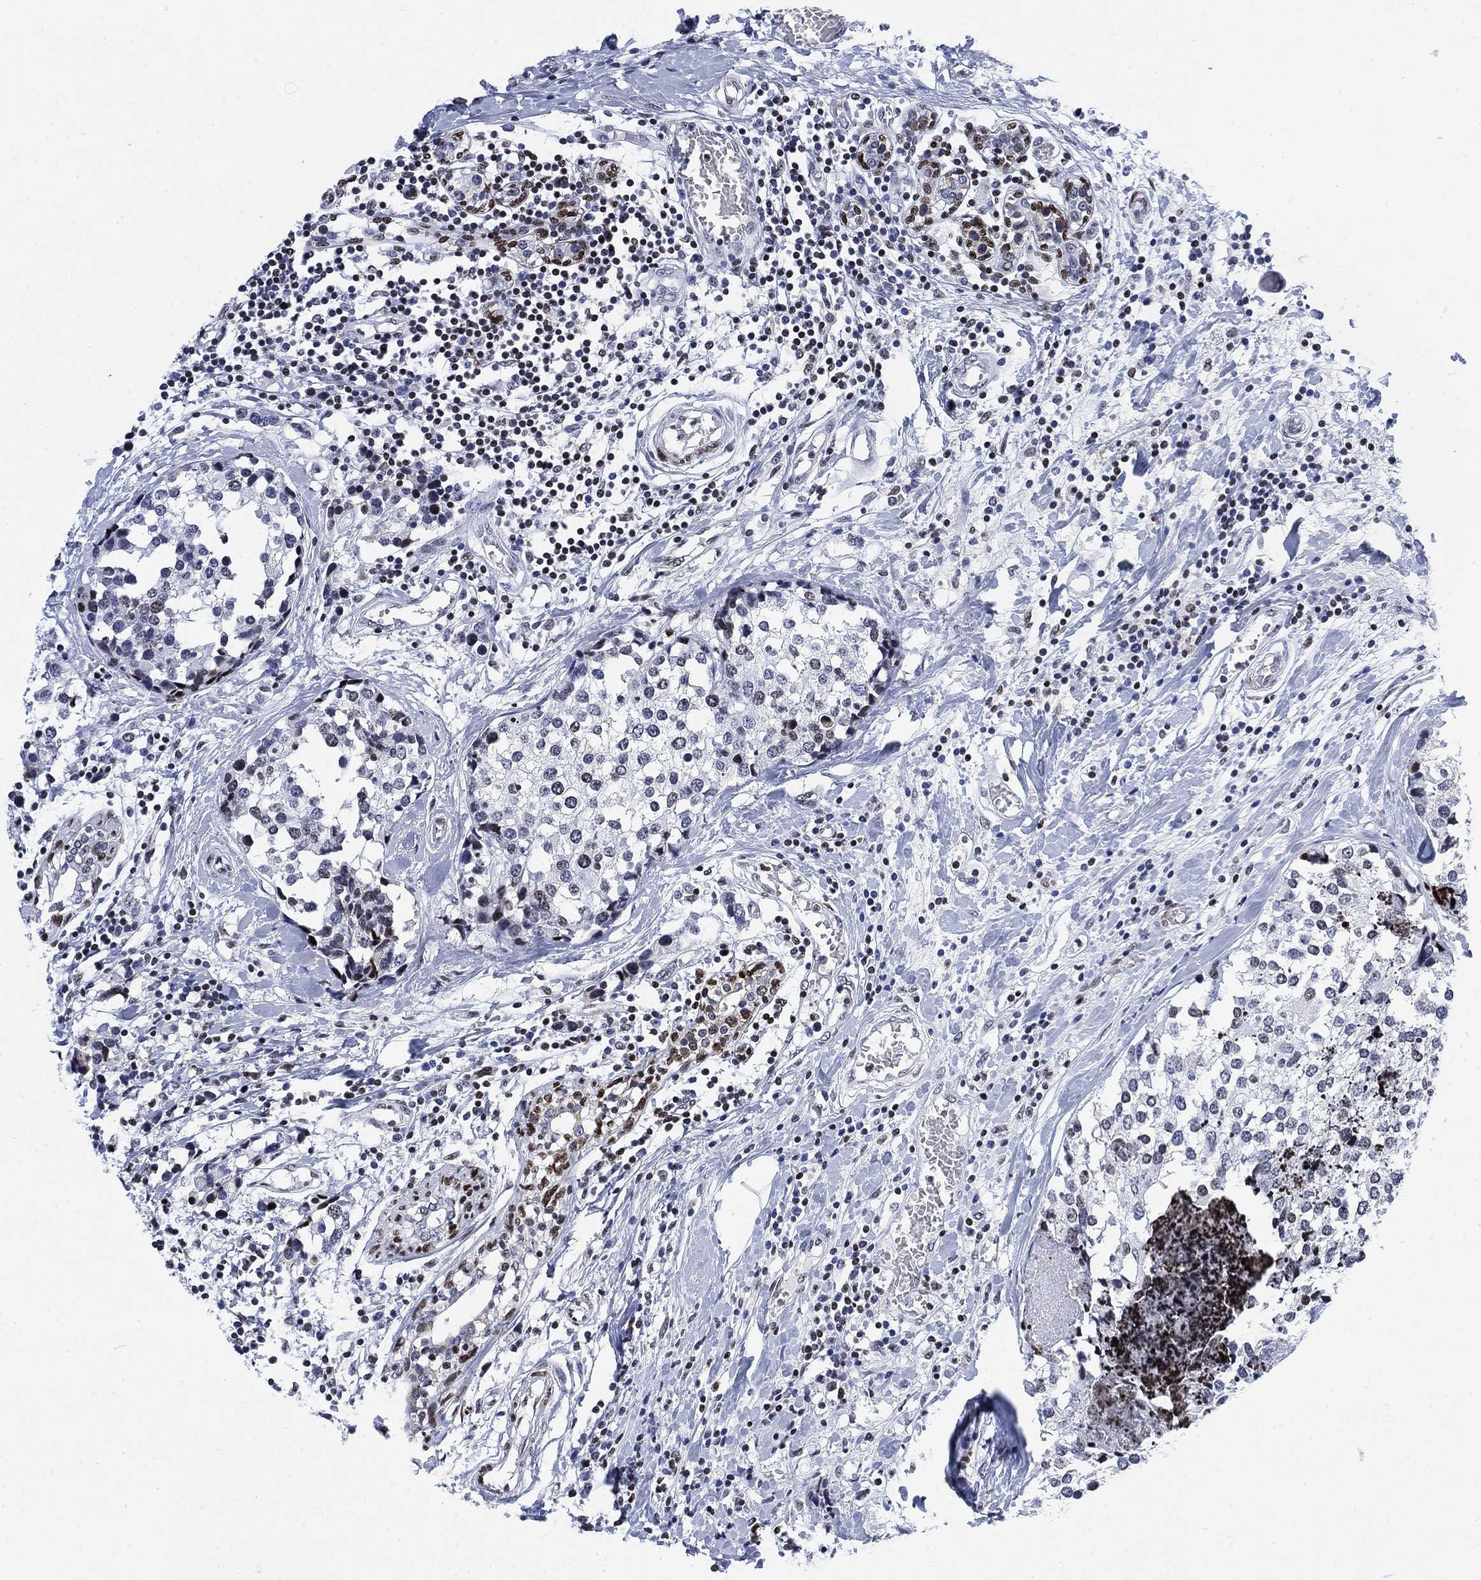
{"staining": {"intensity": "negative", "quantity": "none", "location": "none"}, "tissue": "breast cancer", "cell_type": "Tumor cells", "image_type": "cancer", "snomed": [{"axis": "morphology", "description": "Lobular carcinoma"}, {"axis": "topography", "description": "Breast"}], "caption": "A high-resolution photomicrograph shows immunohistochemistry staining of lobular carcinoma (breast), which demonstrates no significant positivity in tumor cells.", "gene": "H1-10", "patient": {"sex": "female", "age": 59}}